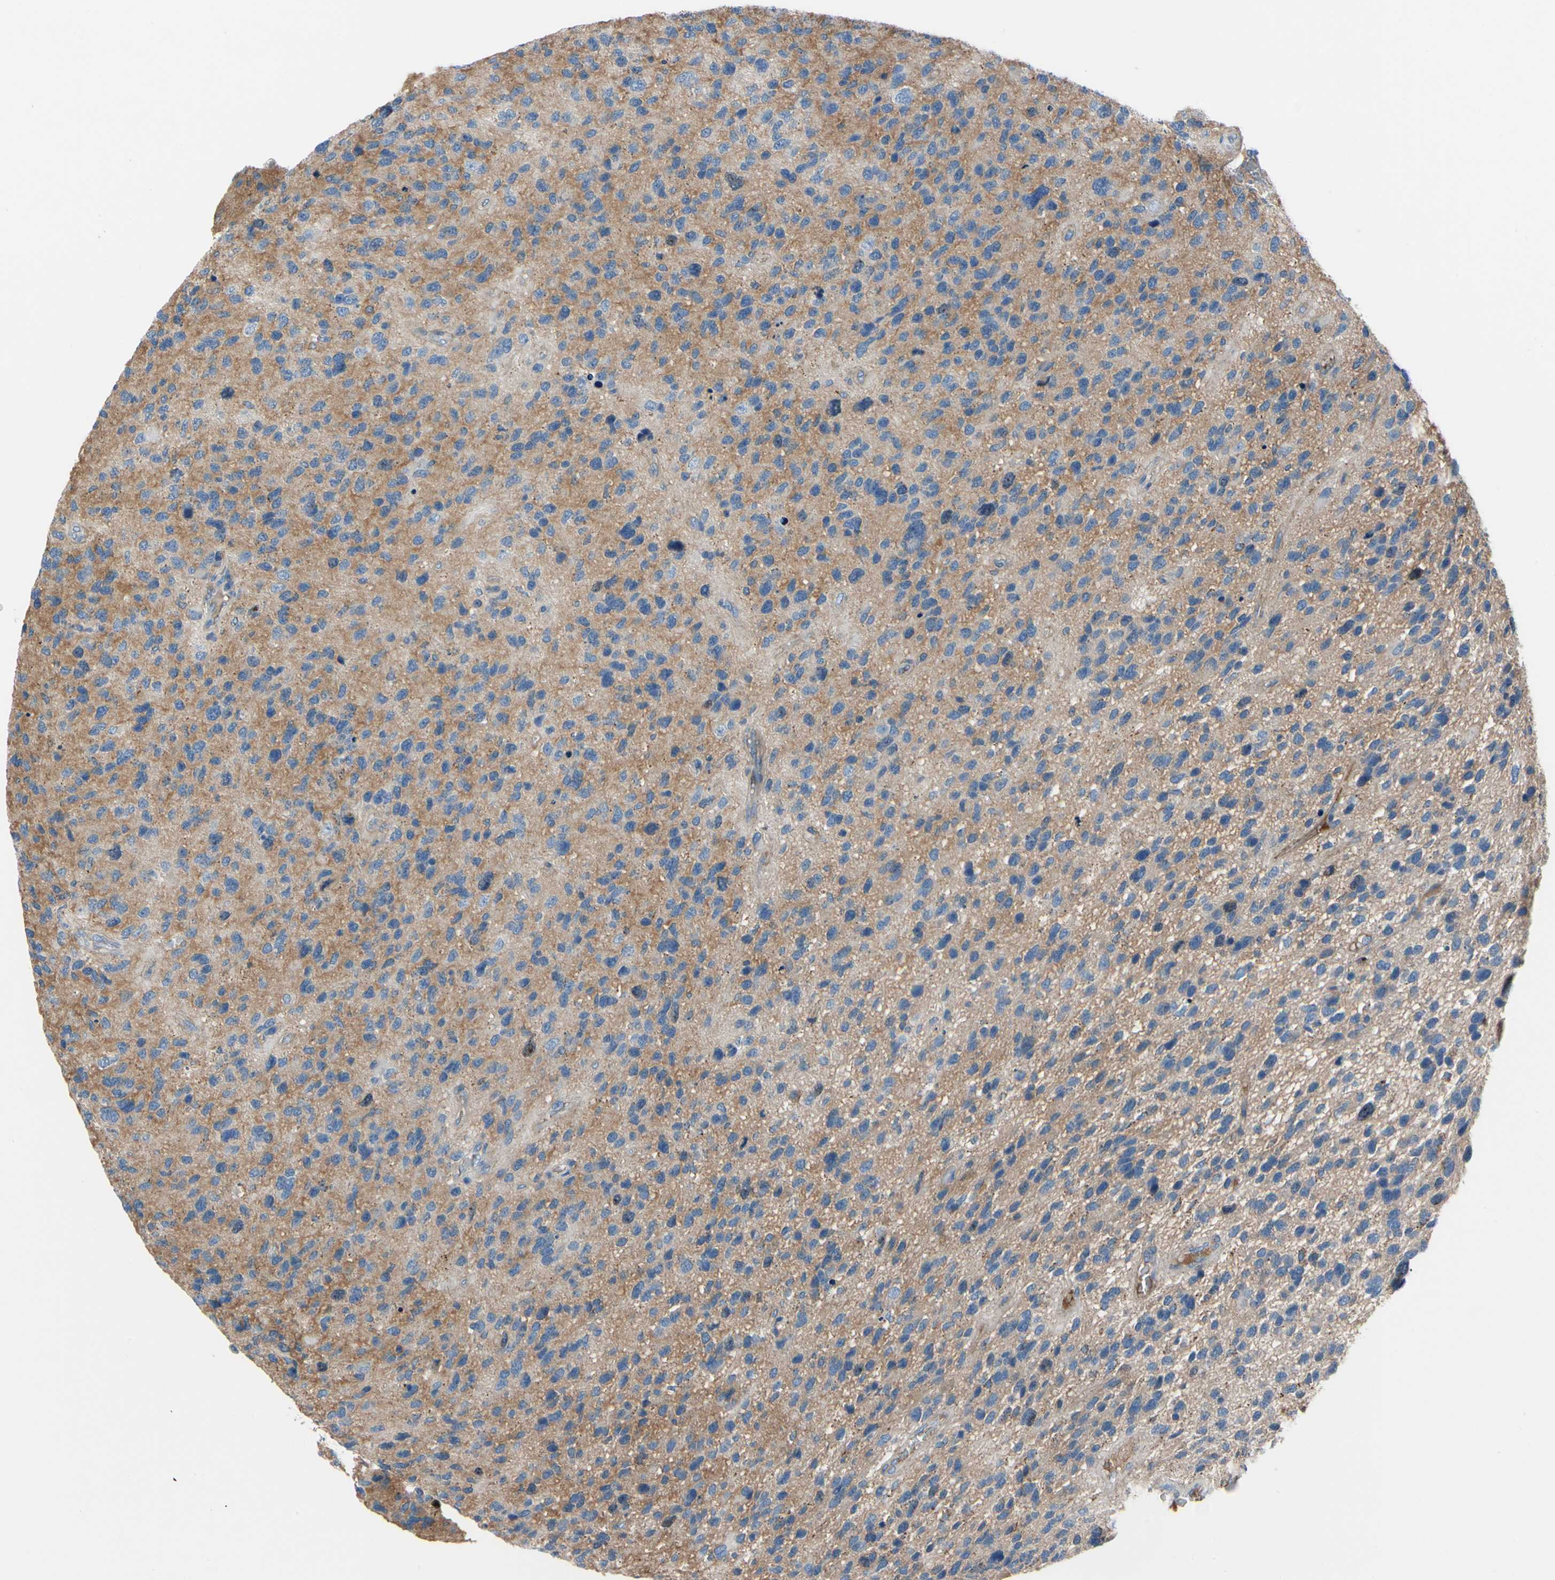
{"staining": {"intensity": "negative", "quantity": "none", "location": "none"}, "tissue": "glioma", "cell_type": "Tumor cells", "image_type": "cancer", "snomed": [{"axis": "morphology", "description": "Glioma, malignant, High grade"}, {"axis": "topography", "description": "Brain"}], "caption": "Tumor cells are negative for brown protein staining in glioma.", "gene": "HJURP", "patient": {"sex": "female", "age": 58}}